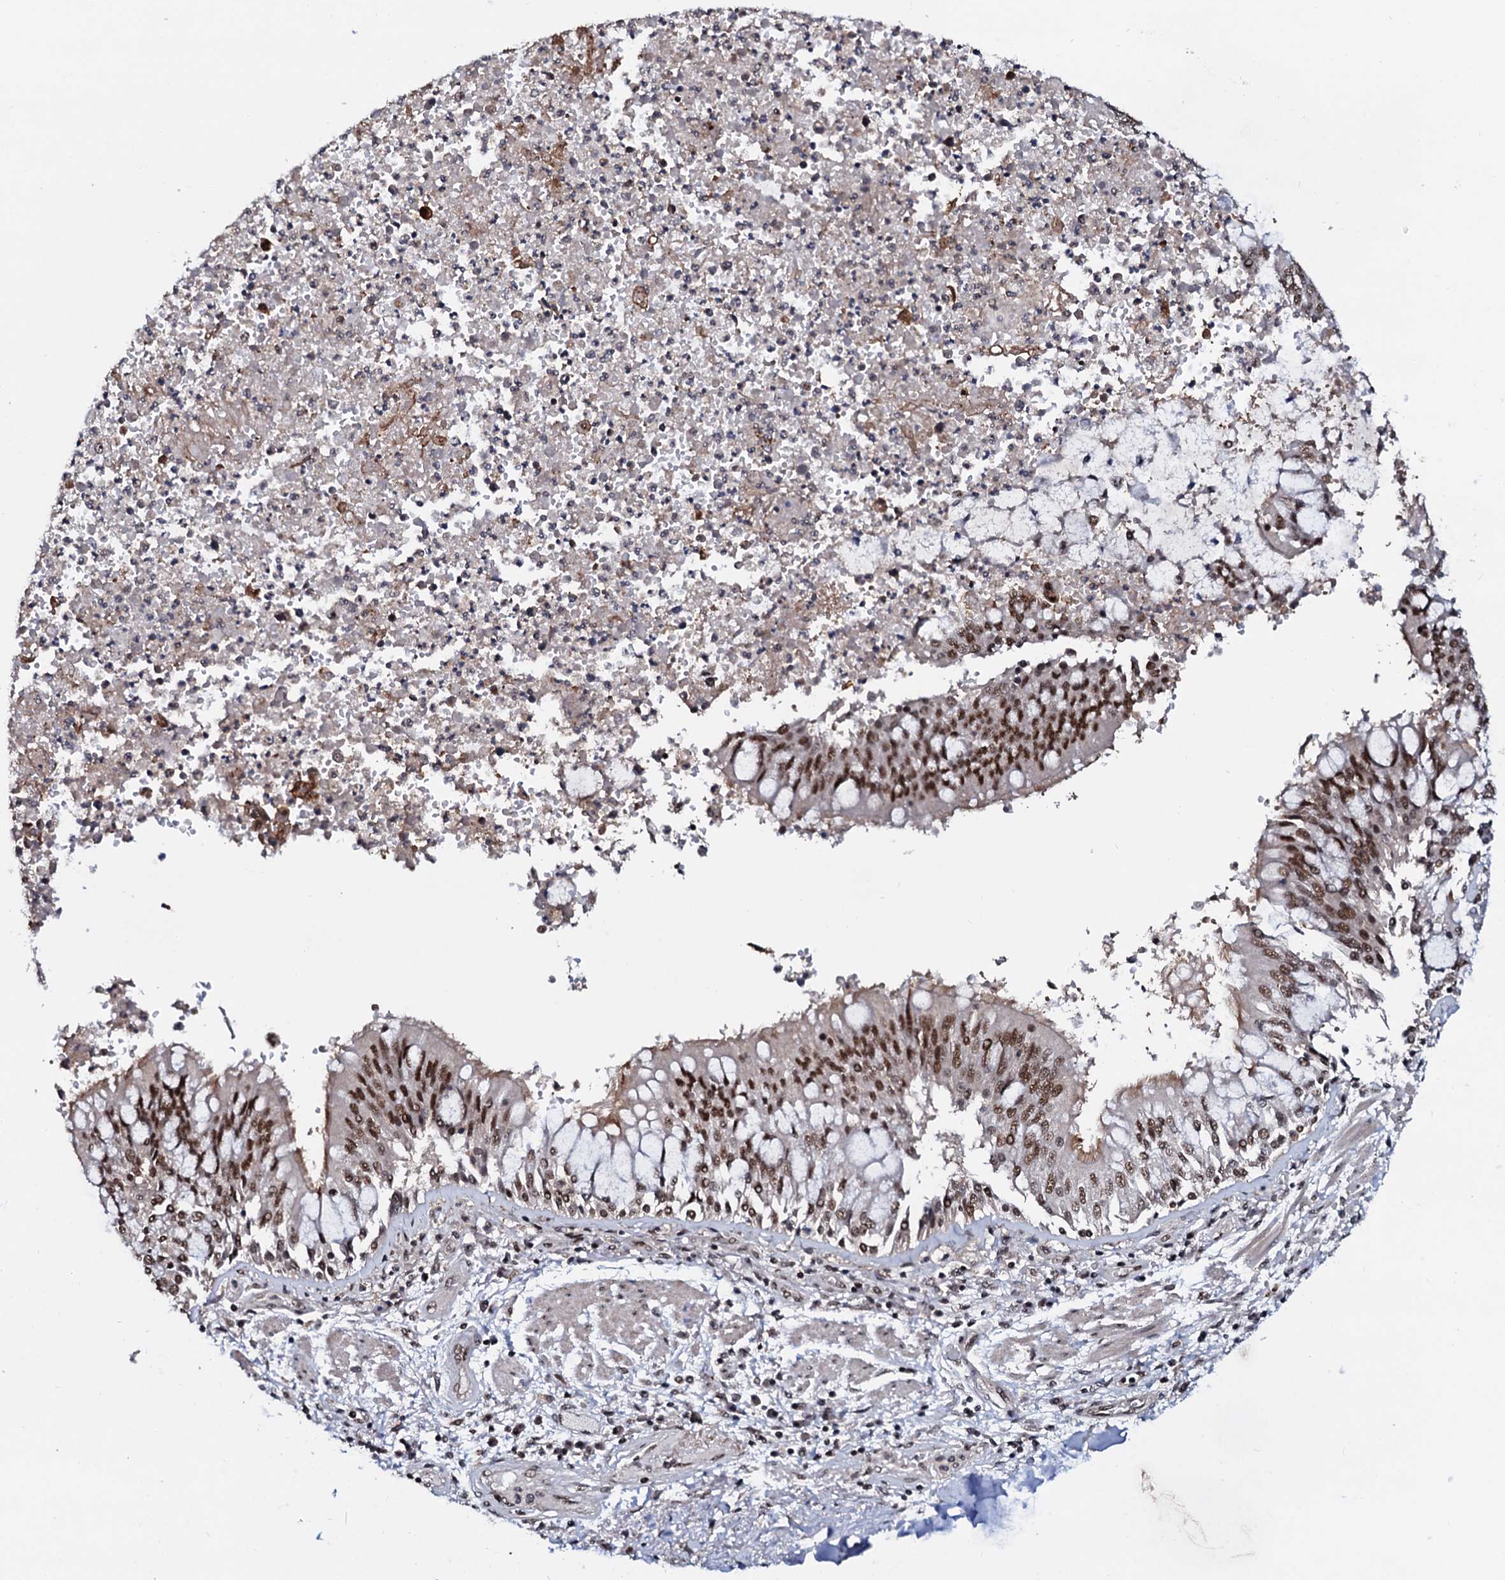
{"staining": {"intensity": "moderate", "quantity": ">75%", "location": "nuclear"}, "tissue": "adipose tissue", "cell_type": "Adipocytes", "image_type": "normal", "snomed": [{"axis": "morphology", "description": "Normal tissue, NOS"}, {"axis": "topography", "description": "Cartilage tissue"}, {"axis": "topography", "description": "Bronchus"}, {"axis": "topography", "description": "Lung"}, {"axis": "topography", "description": "Peripheral nerve tissue"}], "caption": "Protein expression analysis of normal adipose tissue exhibits moderate nuclear staining in about >75% of adipocytes. Nuclei are stained in blue.", "gene": "PRPF18", "patient": {"sex": "female", "age": 49}}